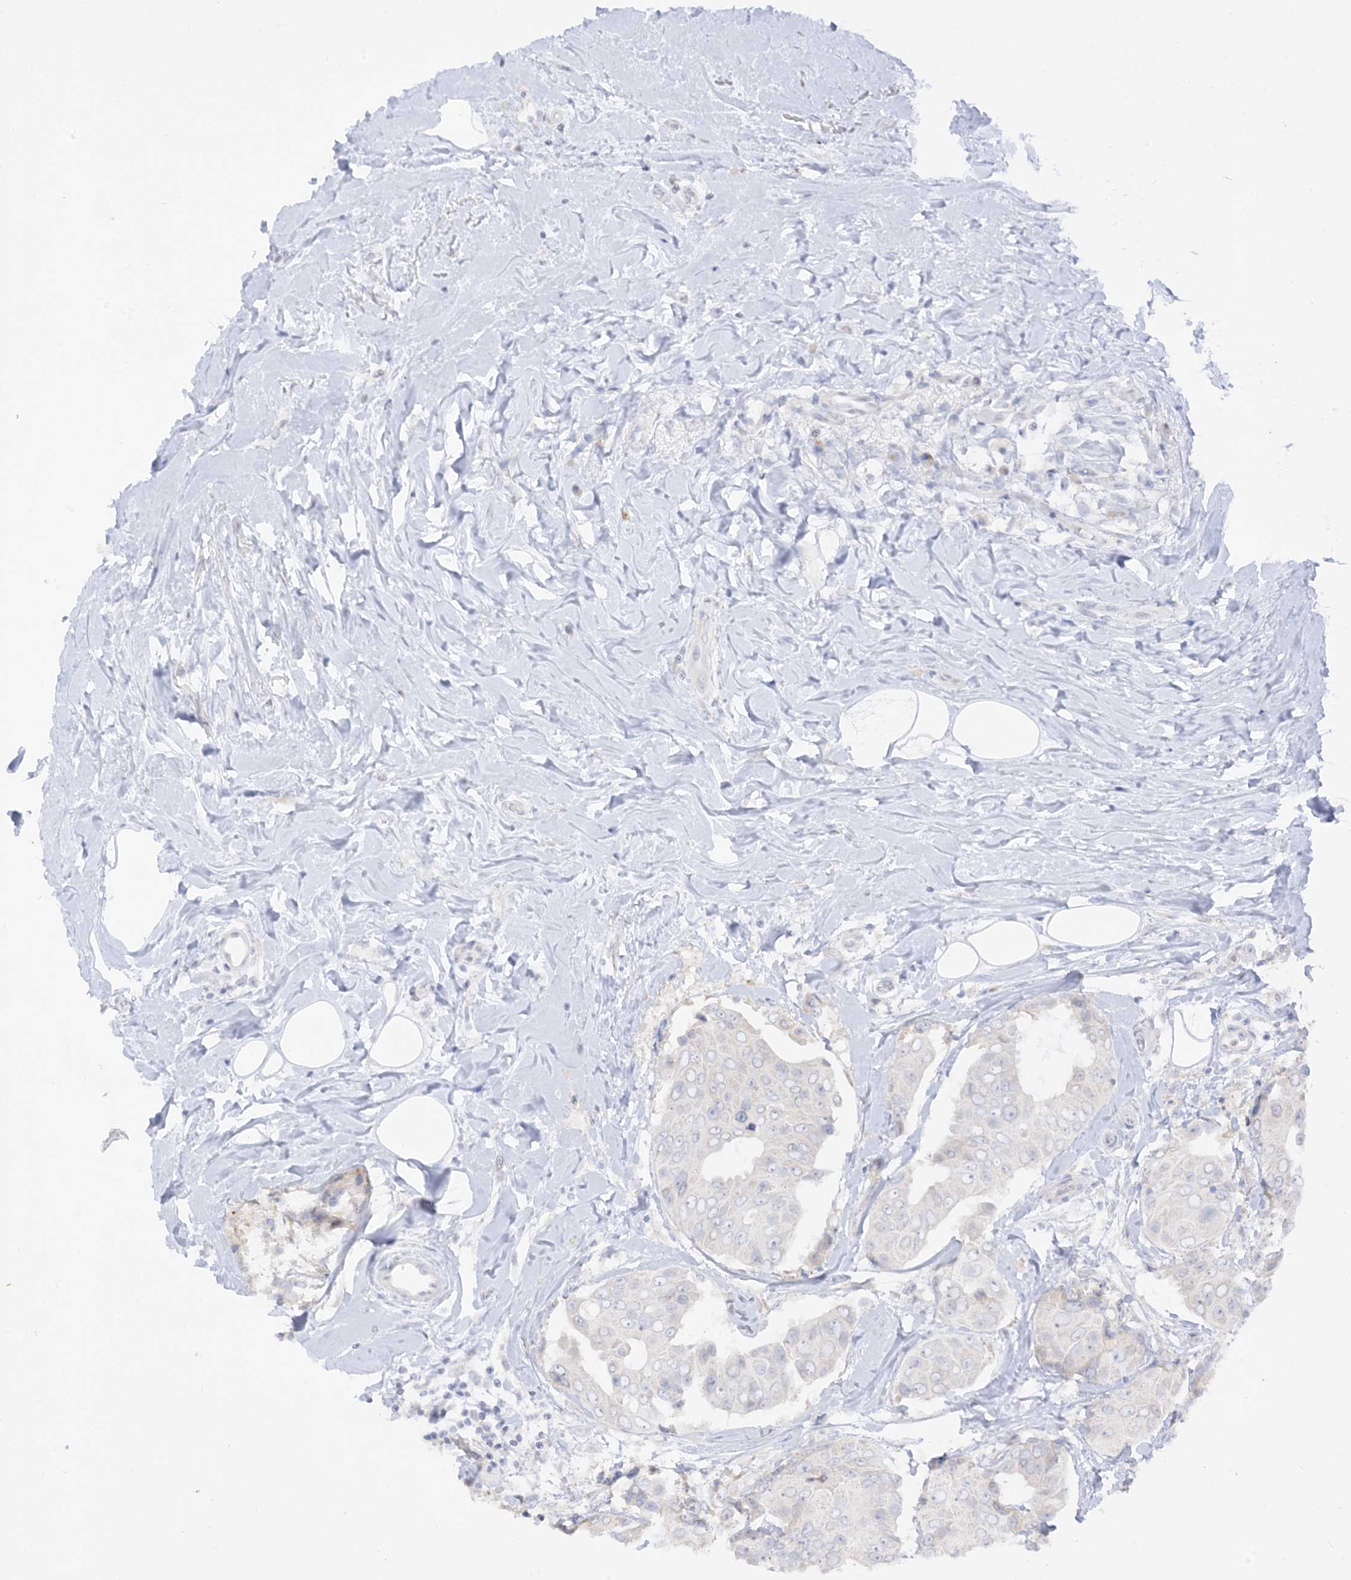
{"staining": {"intensity": "negative", "quantity": "none", "location": "none"}, "tissue": "breast cancer", "cell_type": "Tumor cells", "image_type": "cancer", "snomed": [{"axis": "morphology", "description": "Normal tissue, NOS"}, {"axis": "morphology", "description": "Duct carcinoma"}, {"axis": "topography", "description": "Breast"}], "caption": "Photomicrograph shows no protein positivity in tumor cells of breast cancer tissue.", "gene": "LOXL3", "patient": {"sex": "female", "age": 39}}